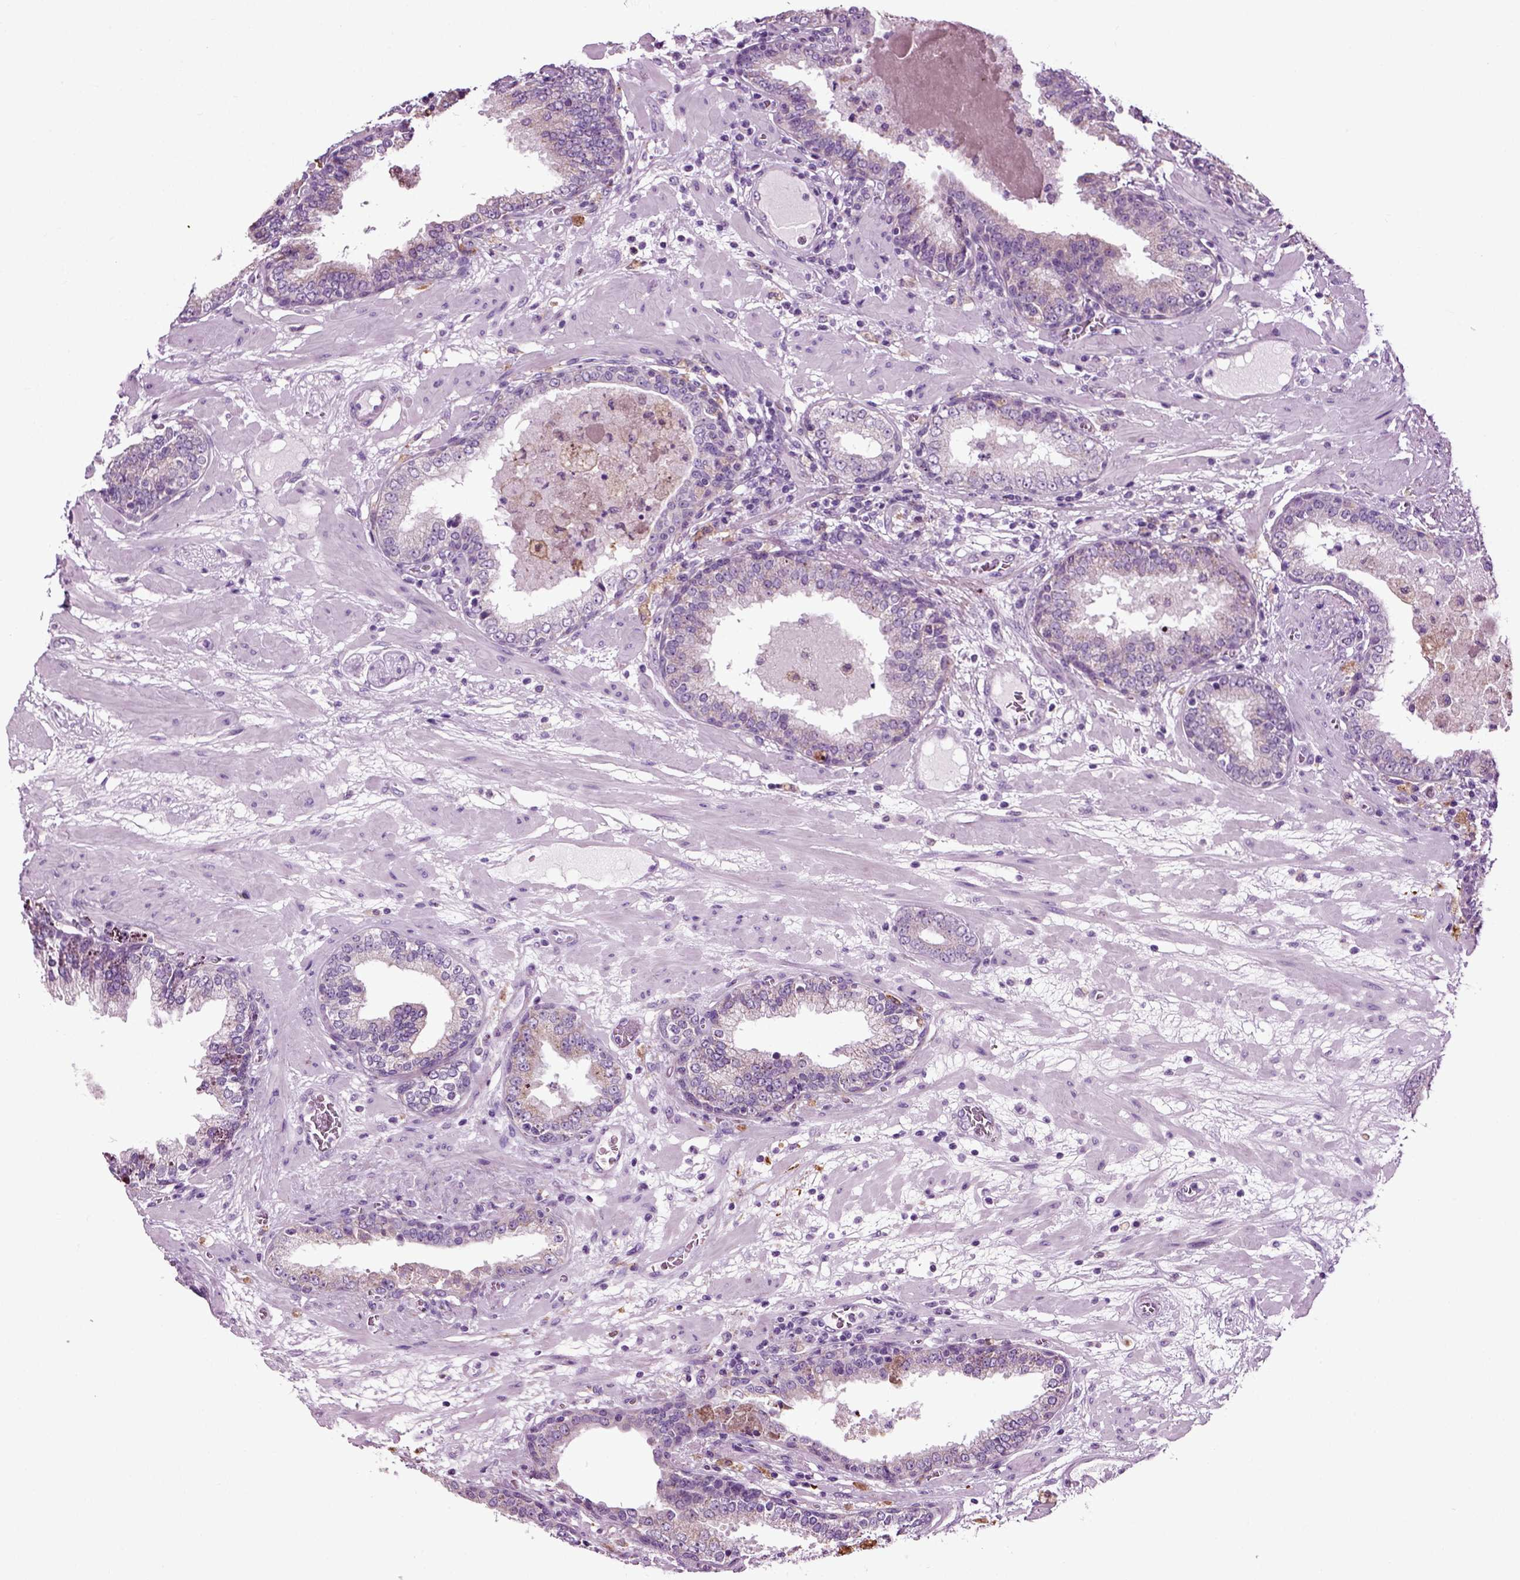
{"staining": {"intensity": "negative", "quantity": "none", "location": "none"}, "tissue": "prostate cancer", "cell_type": "Tumor cells", "image_type": "cancer", "snomed": [{"axis": "morphology", "description": "Adenocarcinoma, Low grade"}, {"axis": "topography", "description": "Prostate"}], "caption": "A high-resolution photomicrograph shows immunohistochemistry staining of prostate cancer (adenocarcinoma (low-grade)), which displays no significant positivity in tumor cells. The staining is performed using DAB brown chromogen with nuclei counter-stained in using hematoxylin.", "gene": "DNAH10", "patient": {"sex": "male", "age": 60}}